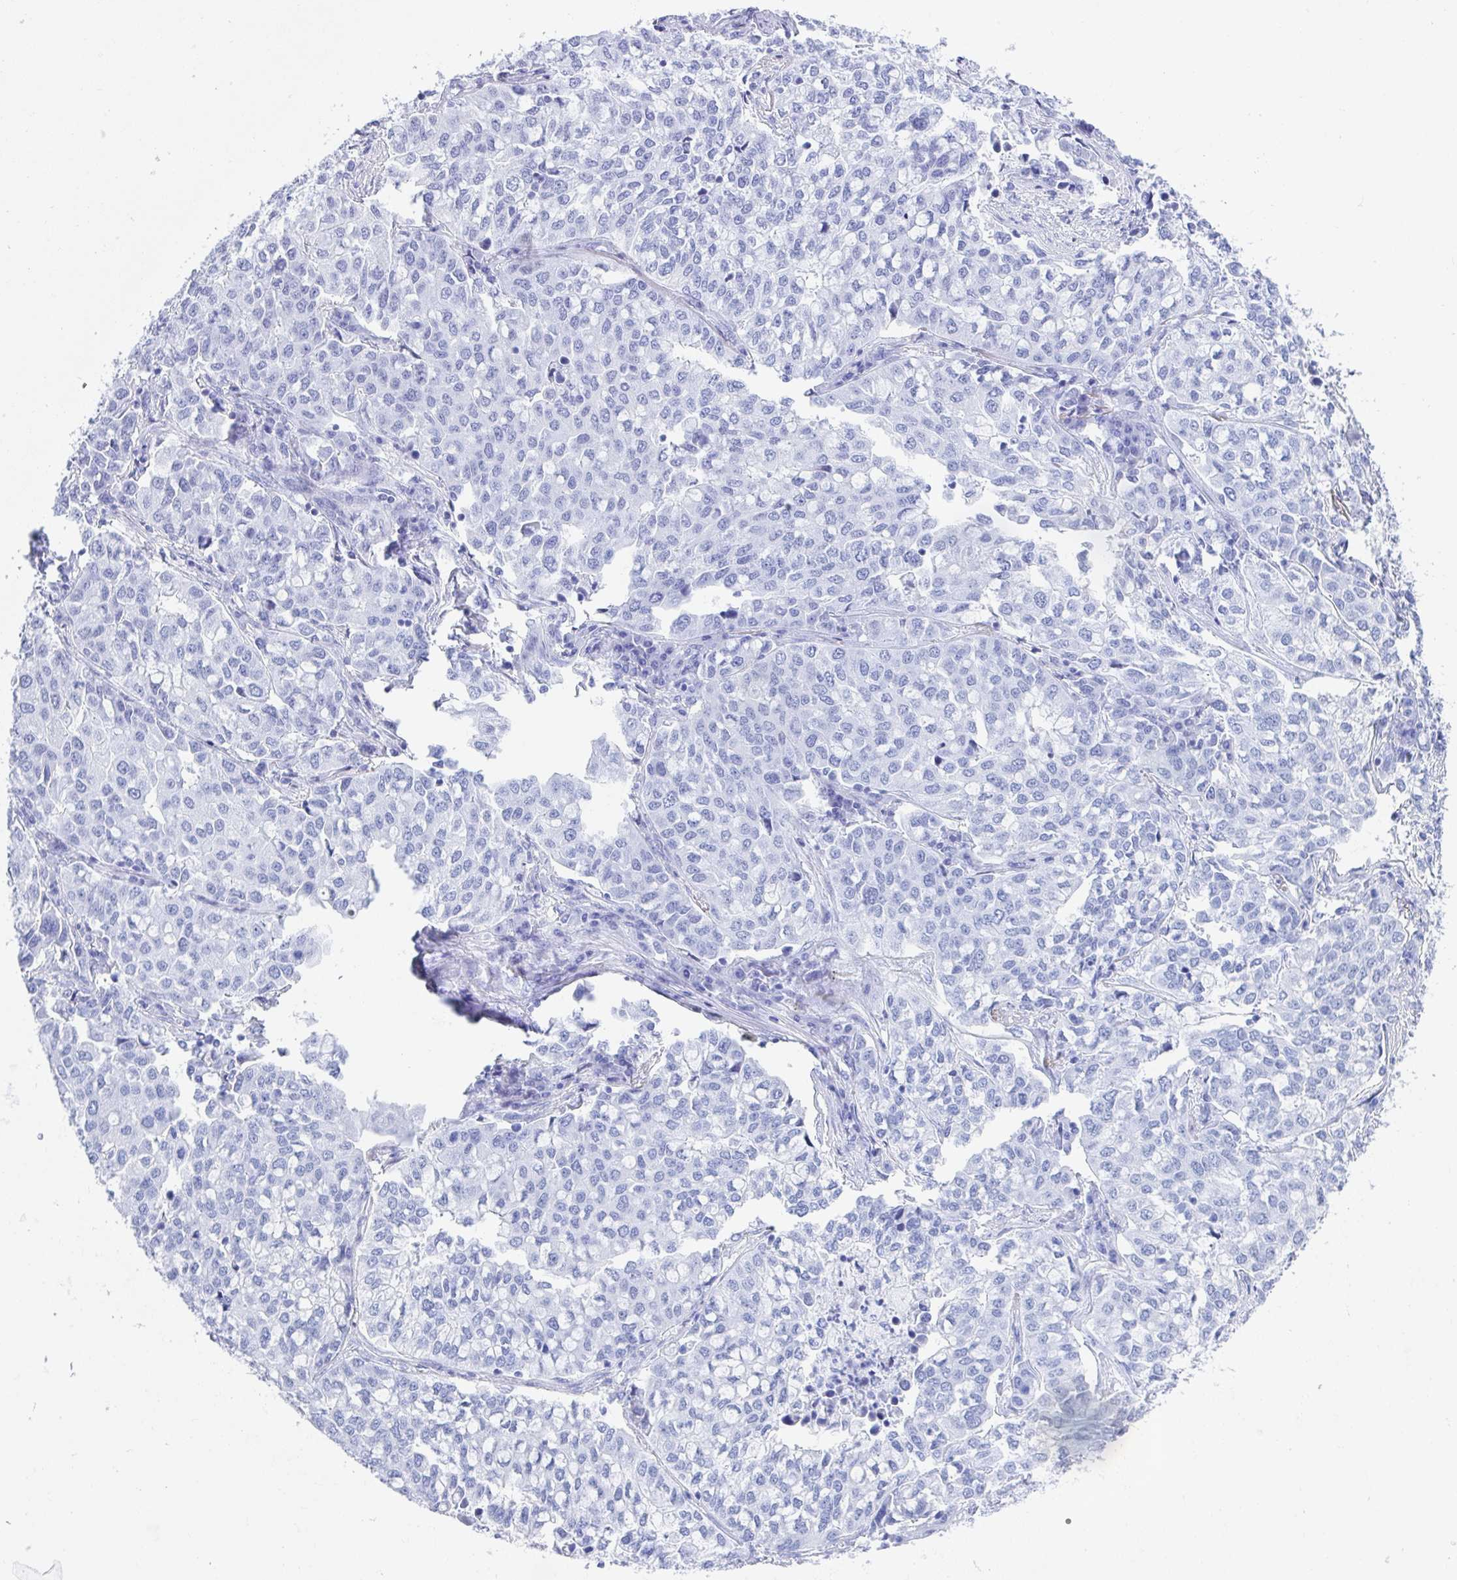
{"staining": {"intensity": "negative", "quantity": "none", "location": "none"}, "tissue": "lung cancer", "cell_type": "Tumor cells", "image_type": "cancer", "snomed": [{"axis": "morphology", "description": "Adenocarcinoma, NOS"}, {"axis": "morphology", "description": "Adenocarcinoma, metastatic, NOS"}, {"axis": "topography", "description": "Lymph node"}, {"axis": "topography", "description": "Lung"}], "caption": "Immunohistochemical staining of human lung metastatic adenocarcinoma exhibits no significant expression in tumor cells. The staining was performed using DAB to visualize the protein expression in brown, while the nuclei were stained in blue with hematoxylin (Magnification: 20x).", "gene": "FRMD3", "patient": {"sex": "female", "age": 65}}